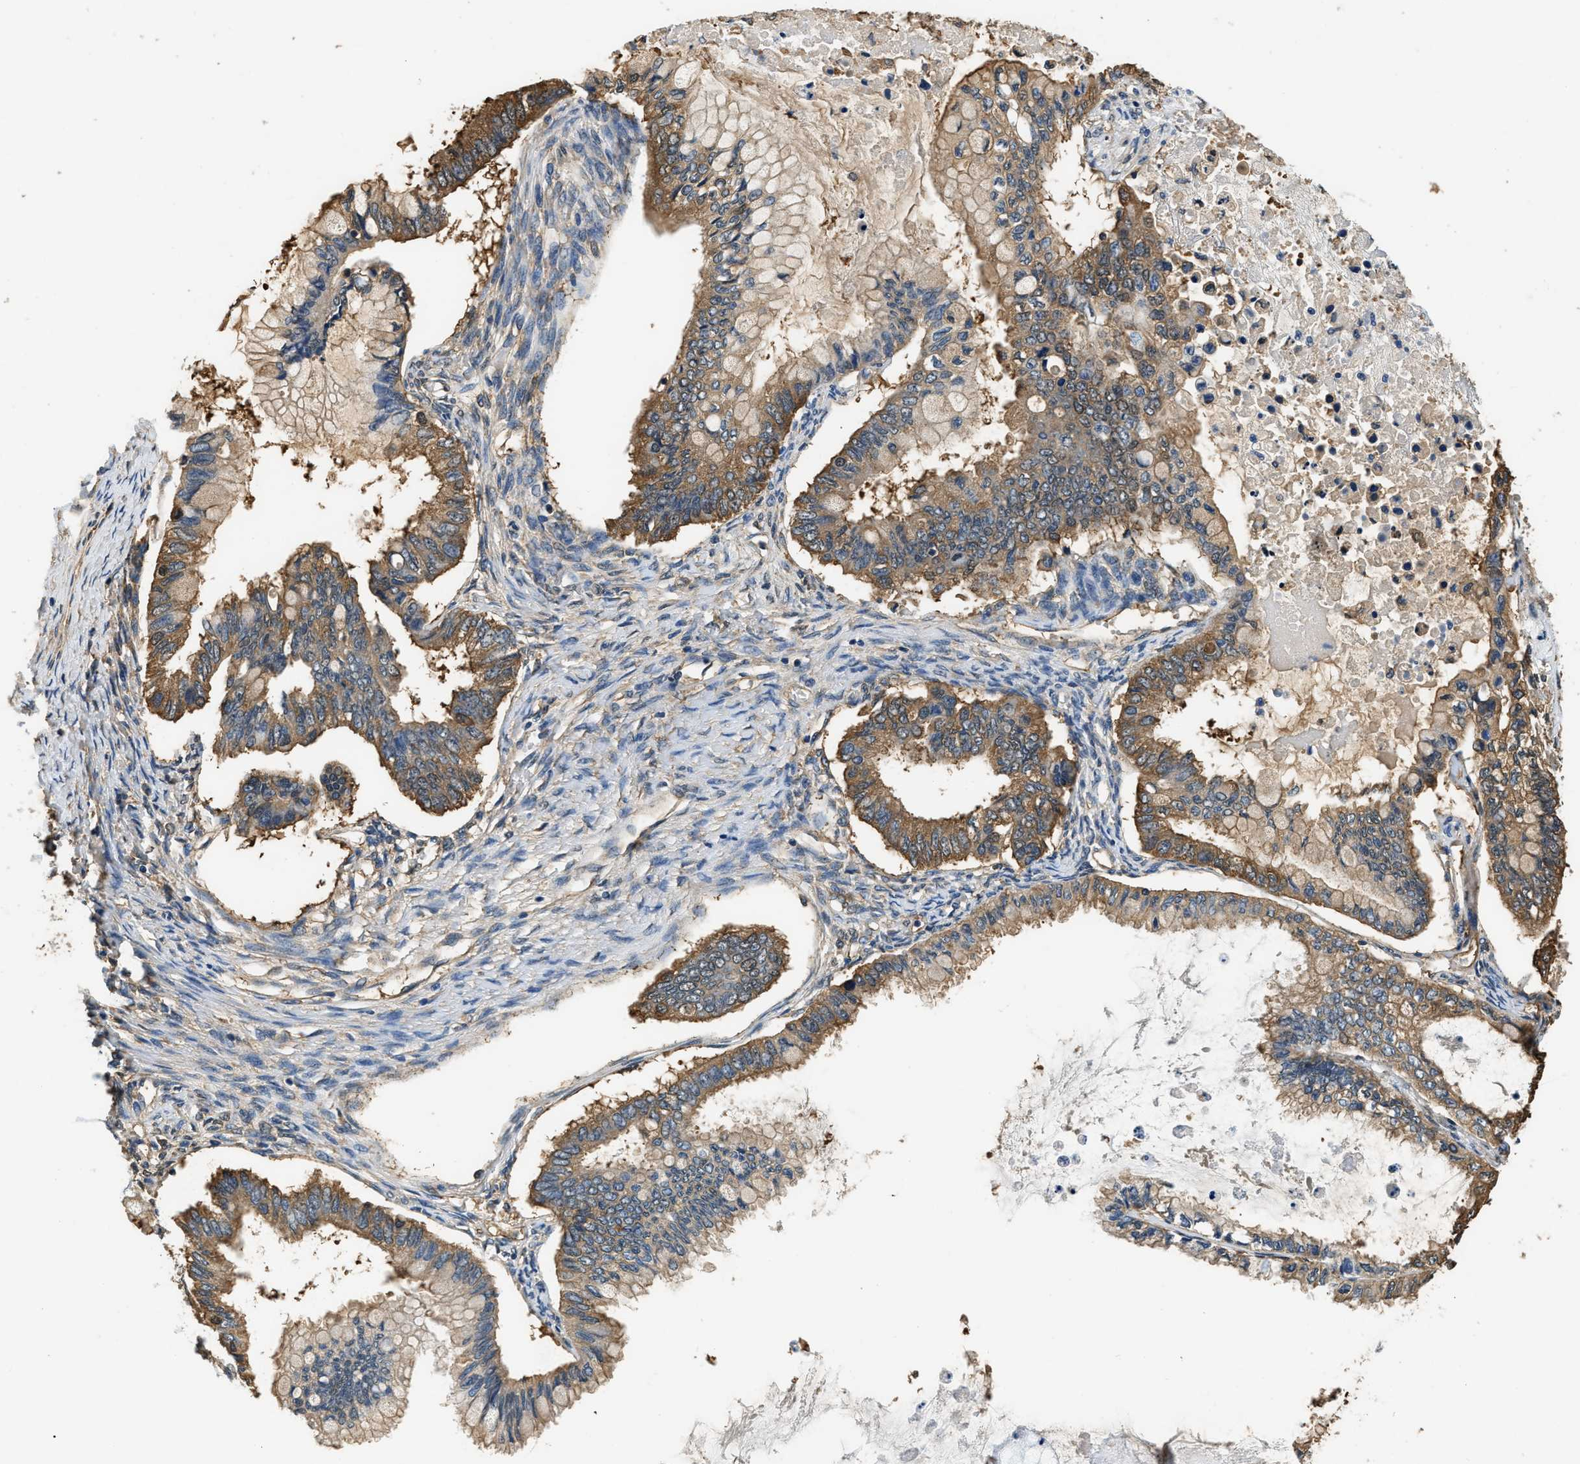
{"staining": {"intensity": "strong", "quantity": ">75%", "location": "cytoplasmic/membranous"}, "tissue": "ovarian cancer", "cell_type": "Tumor cells", "image_type": "cancer", "snomed": [{"axis": "morphology", "description": "Cystadenocarcinoma, mucinous, NOS"}, {"axis": "topography", "description": "Ovary"}], "caption": "Mucinous cystadenocarcinoma (ovarian) tissue exhibits strong cytoplasmic/membranous positivity in approximately >75% of tumor cells", "gene": "PPP2R1B", "patient": {"sex": "female", "age": 80}}